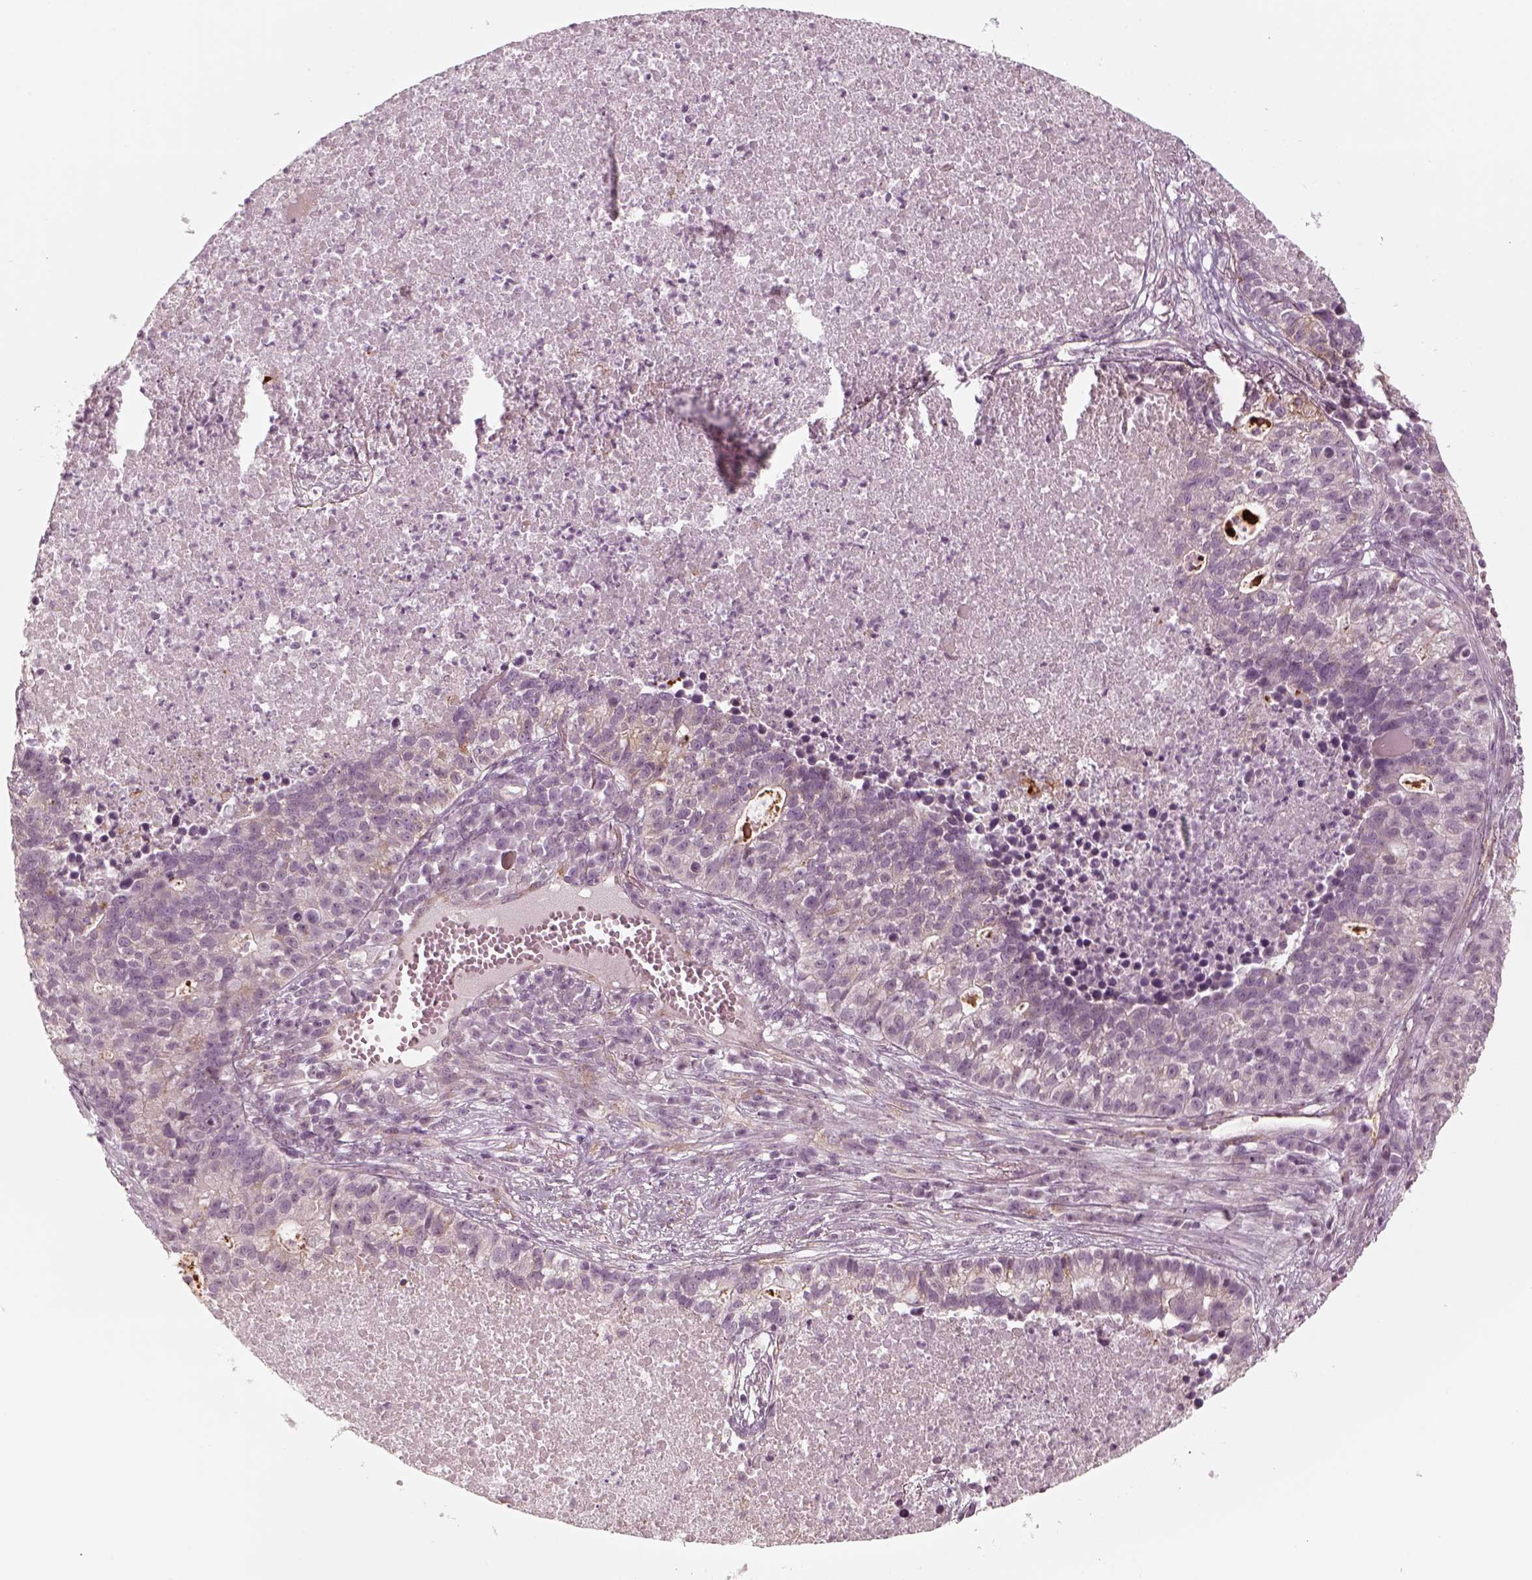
{"staining": {"intensity": "negative", "quantity": "none", "location": "none"}, "tissue": "lung cancer", "cell_type": "Tumor cells", "image_type": "cancer", "snomed": [{"axis": "morphology", "description": "Adenocarcinoma, NOS"}, {"axis": "topography", "description": "Lung"}], "caption": "Immunohistochemistry (IHC) histopathology image of neoplastic tissue: lung cancer stained with DAB (3,3'-diaminobenzidine) displays no significant protein staining in tumor cells.", "gene": "LAMB2", "patient": {"sex": "male", "age": 57}}